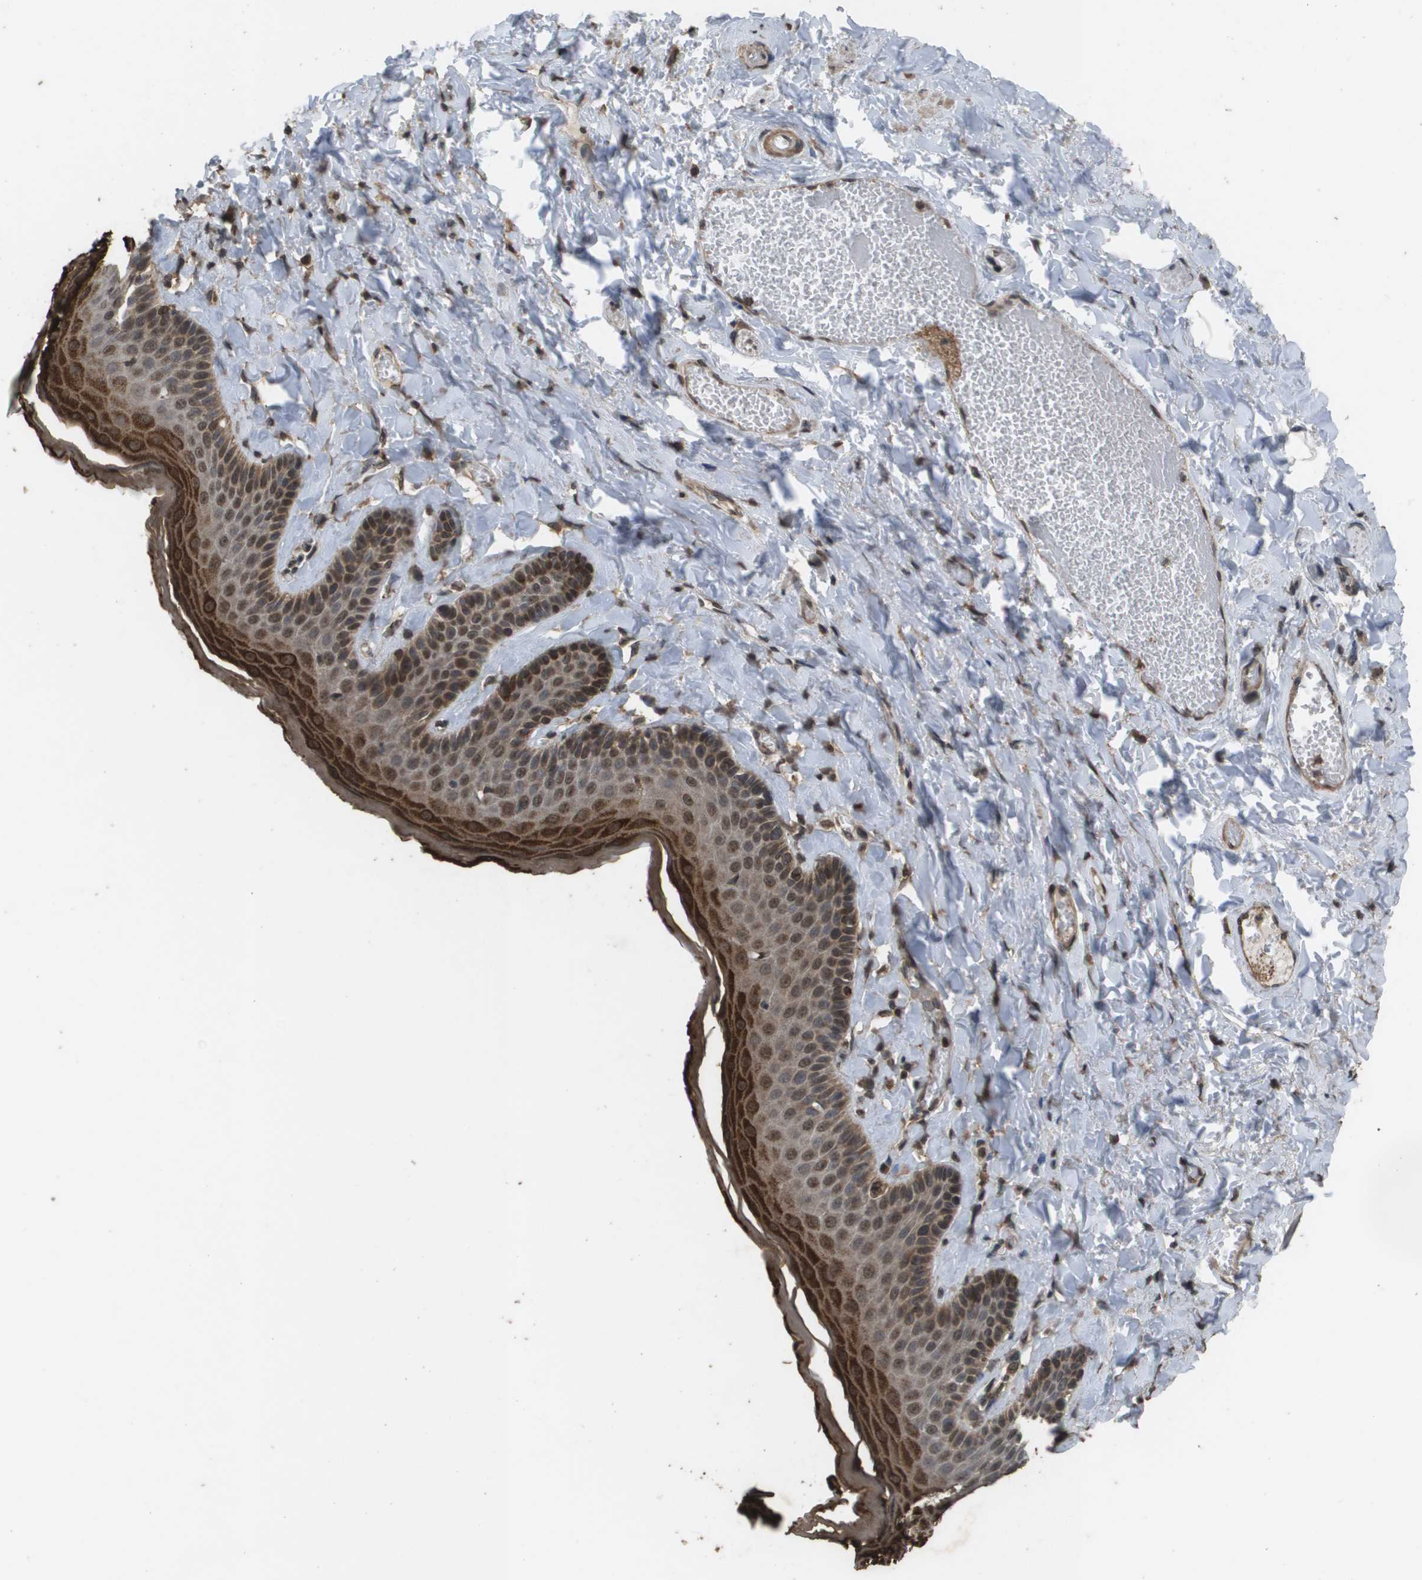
{"staining": {"intensity": "strong", "quantity": ">75%", "location": "cytoplasmic/membranous,nuclear"}, "tissue": "skin", "cell_type": "Epidermal cells", "image_type": "normal", "snomed": [{"axis": "morphology", "description": "Normal tissue, NOS"}, {"axis": "topography", "description": "Anal"}], "caption": "Immunohistochemistry of benign skin demonstrates high levels of strong cytoplasmic/membranous,nuclear expression in approximately >75% of epidermal cells.", "gene": "AXIN2", "patient": {"sex": "male", "age": 69}}